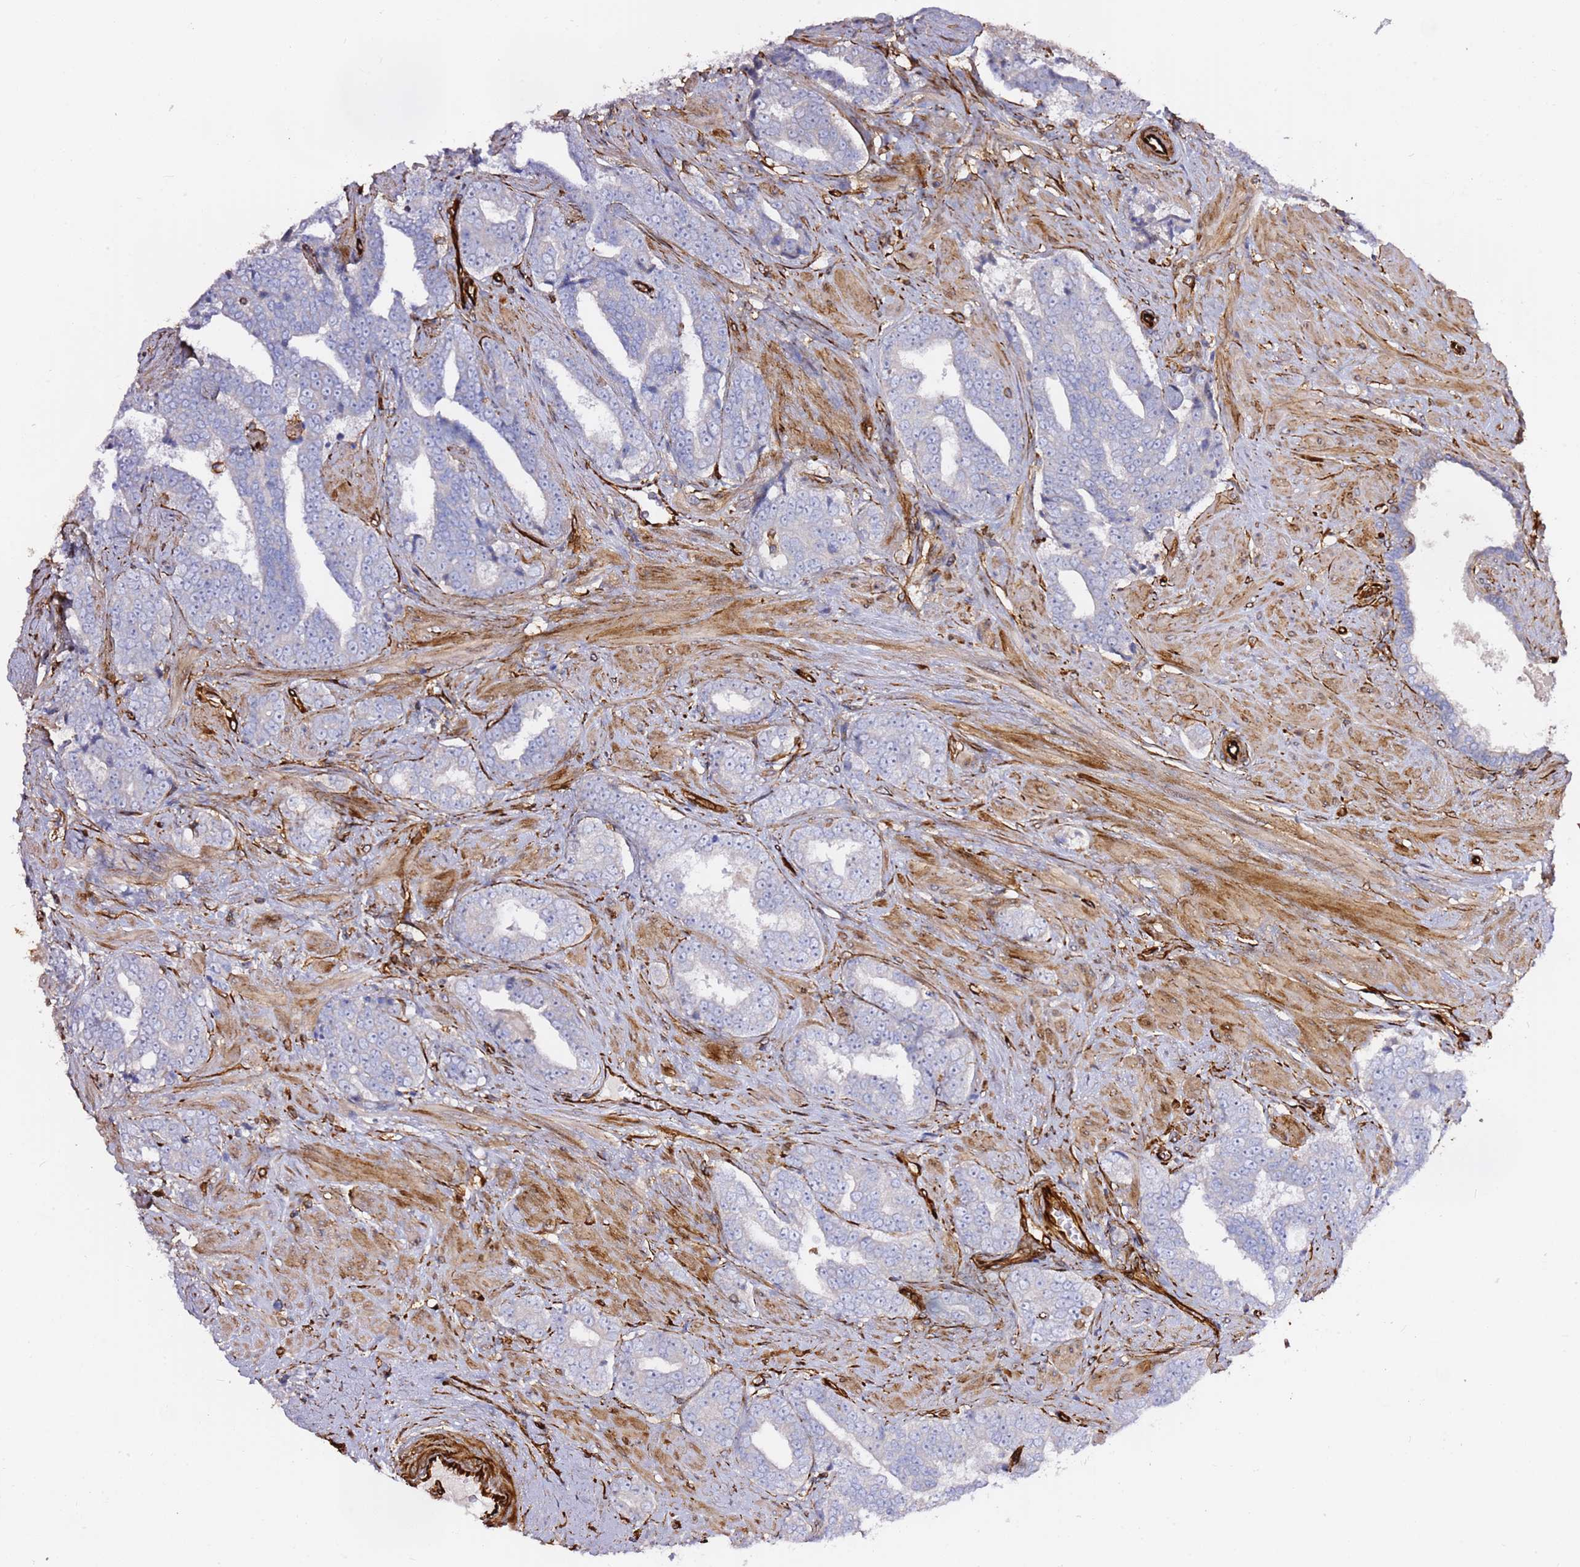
{"staining": {"intensity": "negative", "quantity": "none", "location": "none"}, "tissue": "prostate cancer", "cell_type": "Tumor cells", "image_type": "cancer", "snomed": [{"axis": "morphology", "description": "Adenocarcinoma, High grade"}, {"axis": "topography", "description": "Prostate"}], "caption": "Protein analysis of high-grade adenocarcinoma (prostate) shows no significant positivity in tumor cells.", "gene": "MRGPRE", "patient": {"sex": "male", "age": 67}}